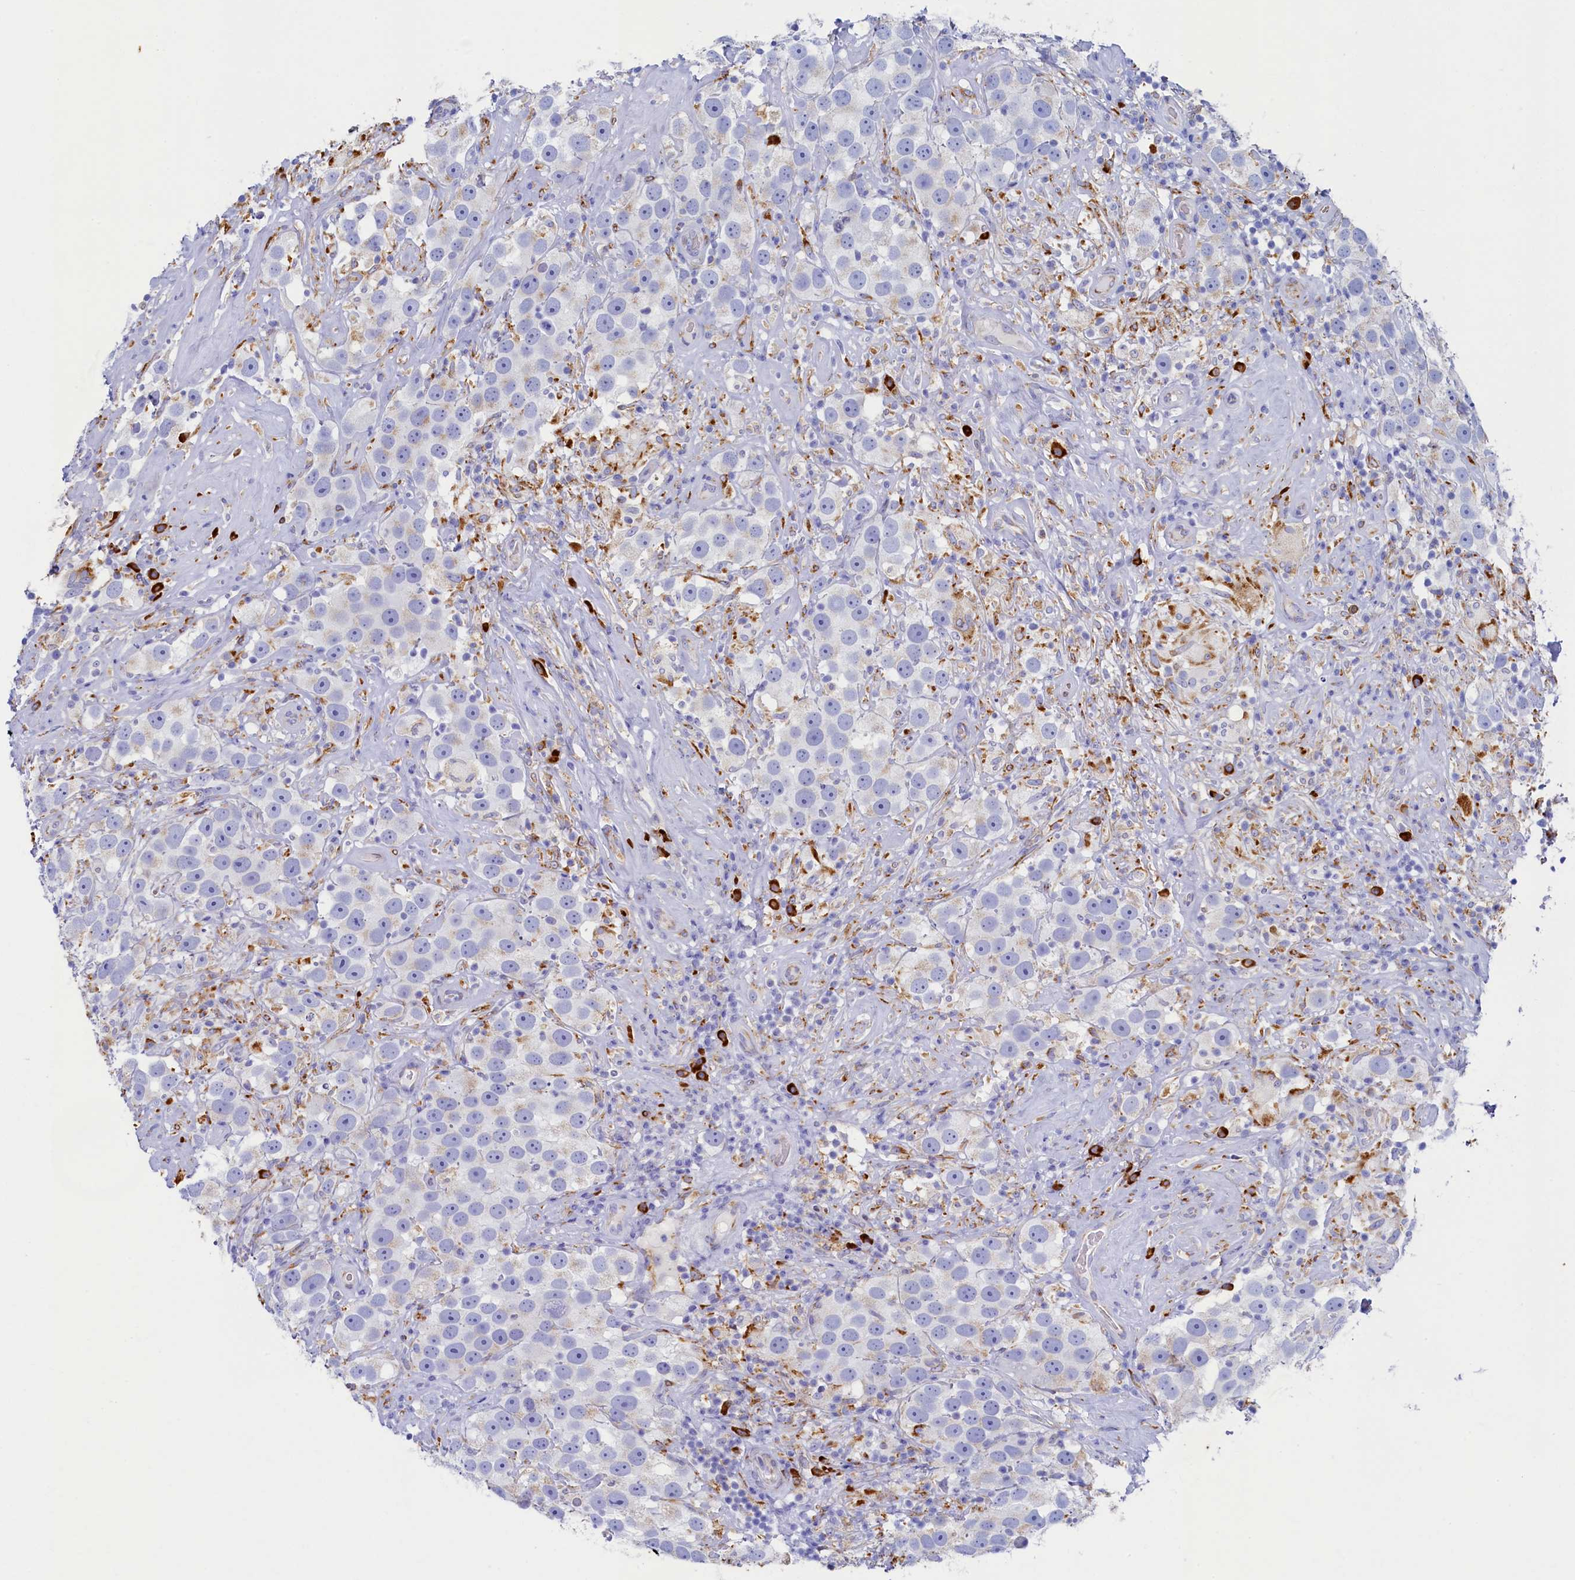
{"staining": {"intensity": "weak", "quantity": "<25%", "location": "cytoplasmic/membranous"}, "tissue": "testis cancer", "cell_type": "Tumor cells", "image_type": "cancer", "snomed": [{"axis": "morphology", "description": "Seminoma, NOS"}, {"axis": "topography", "description": "Testis"}], "caption": "Tumor cells are negative for protein expression in human testis cancer.", "gene": "TMEM18", "patient": {"sex": "male", "age": 49}}